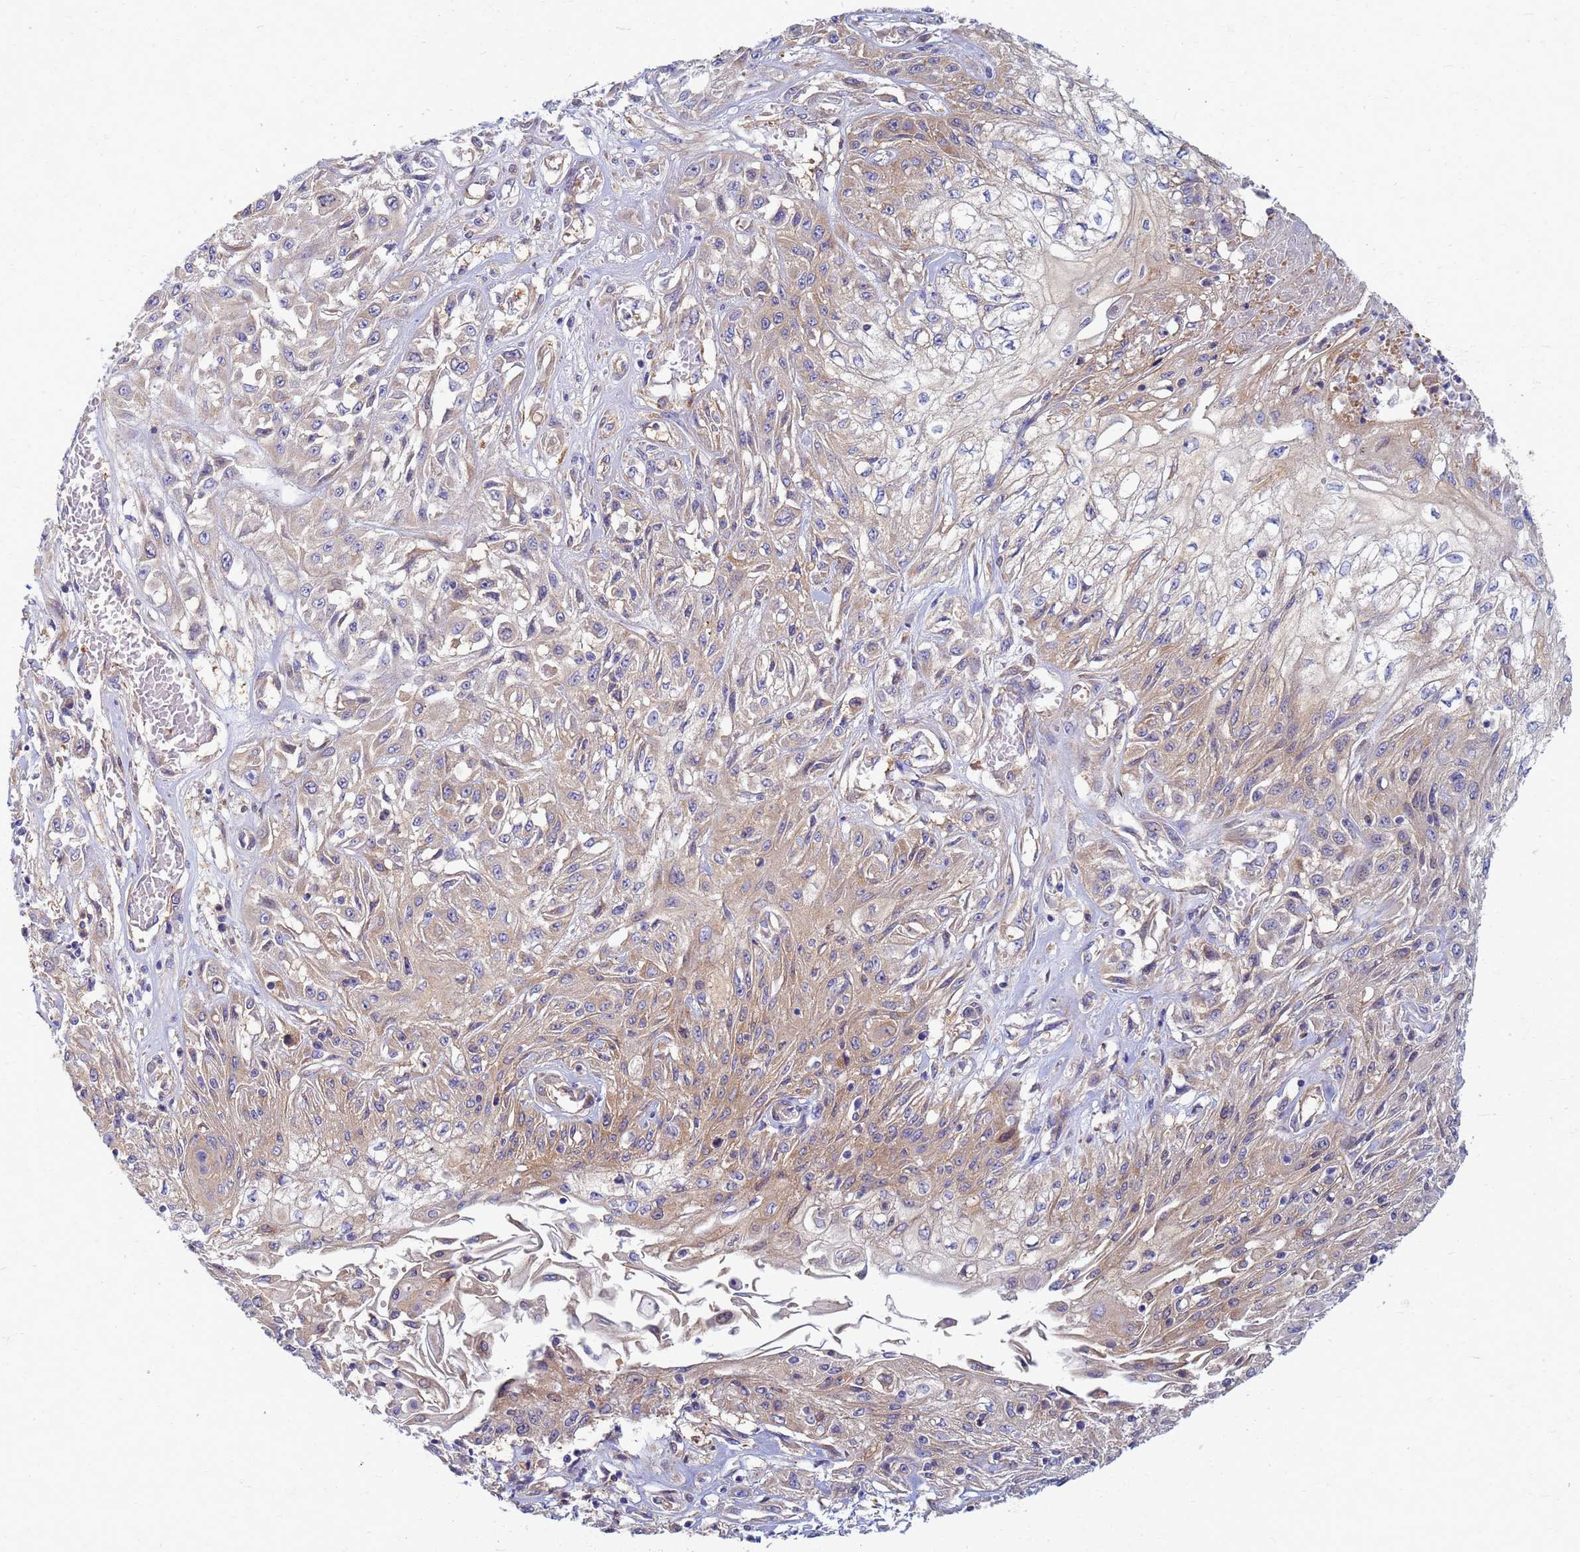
{"staining": {"intensity": "moderate", "quantity": "25%-75%", "location": "cytoplasmic/membranous"}, "tissue": "skin cancer", "cell_type": "Tumor cells", "image_type": "cancer", "snomed": [{"axis": "morphology", "description": "Squamous cell carcinoma, NOS"}, {"axis": "morphology", "description": "Squamous cell carcinoma, metastatic, NOS"}, {"axis": "topography", "description": "Skin"}, {"axis": "topography", "description": "Lymph node"}], "caption": "Skin squamous cell carcinoma was stained to show a protein in brown. There is medium levels of moderate cytoplasmic/membranous staining in approximately 25%-75% of tumor cells.", "gene": "EEA1", "patient": {"sex": "male", "age": 75}}